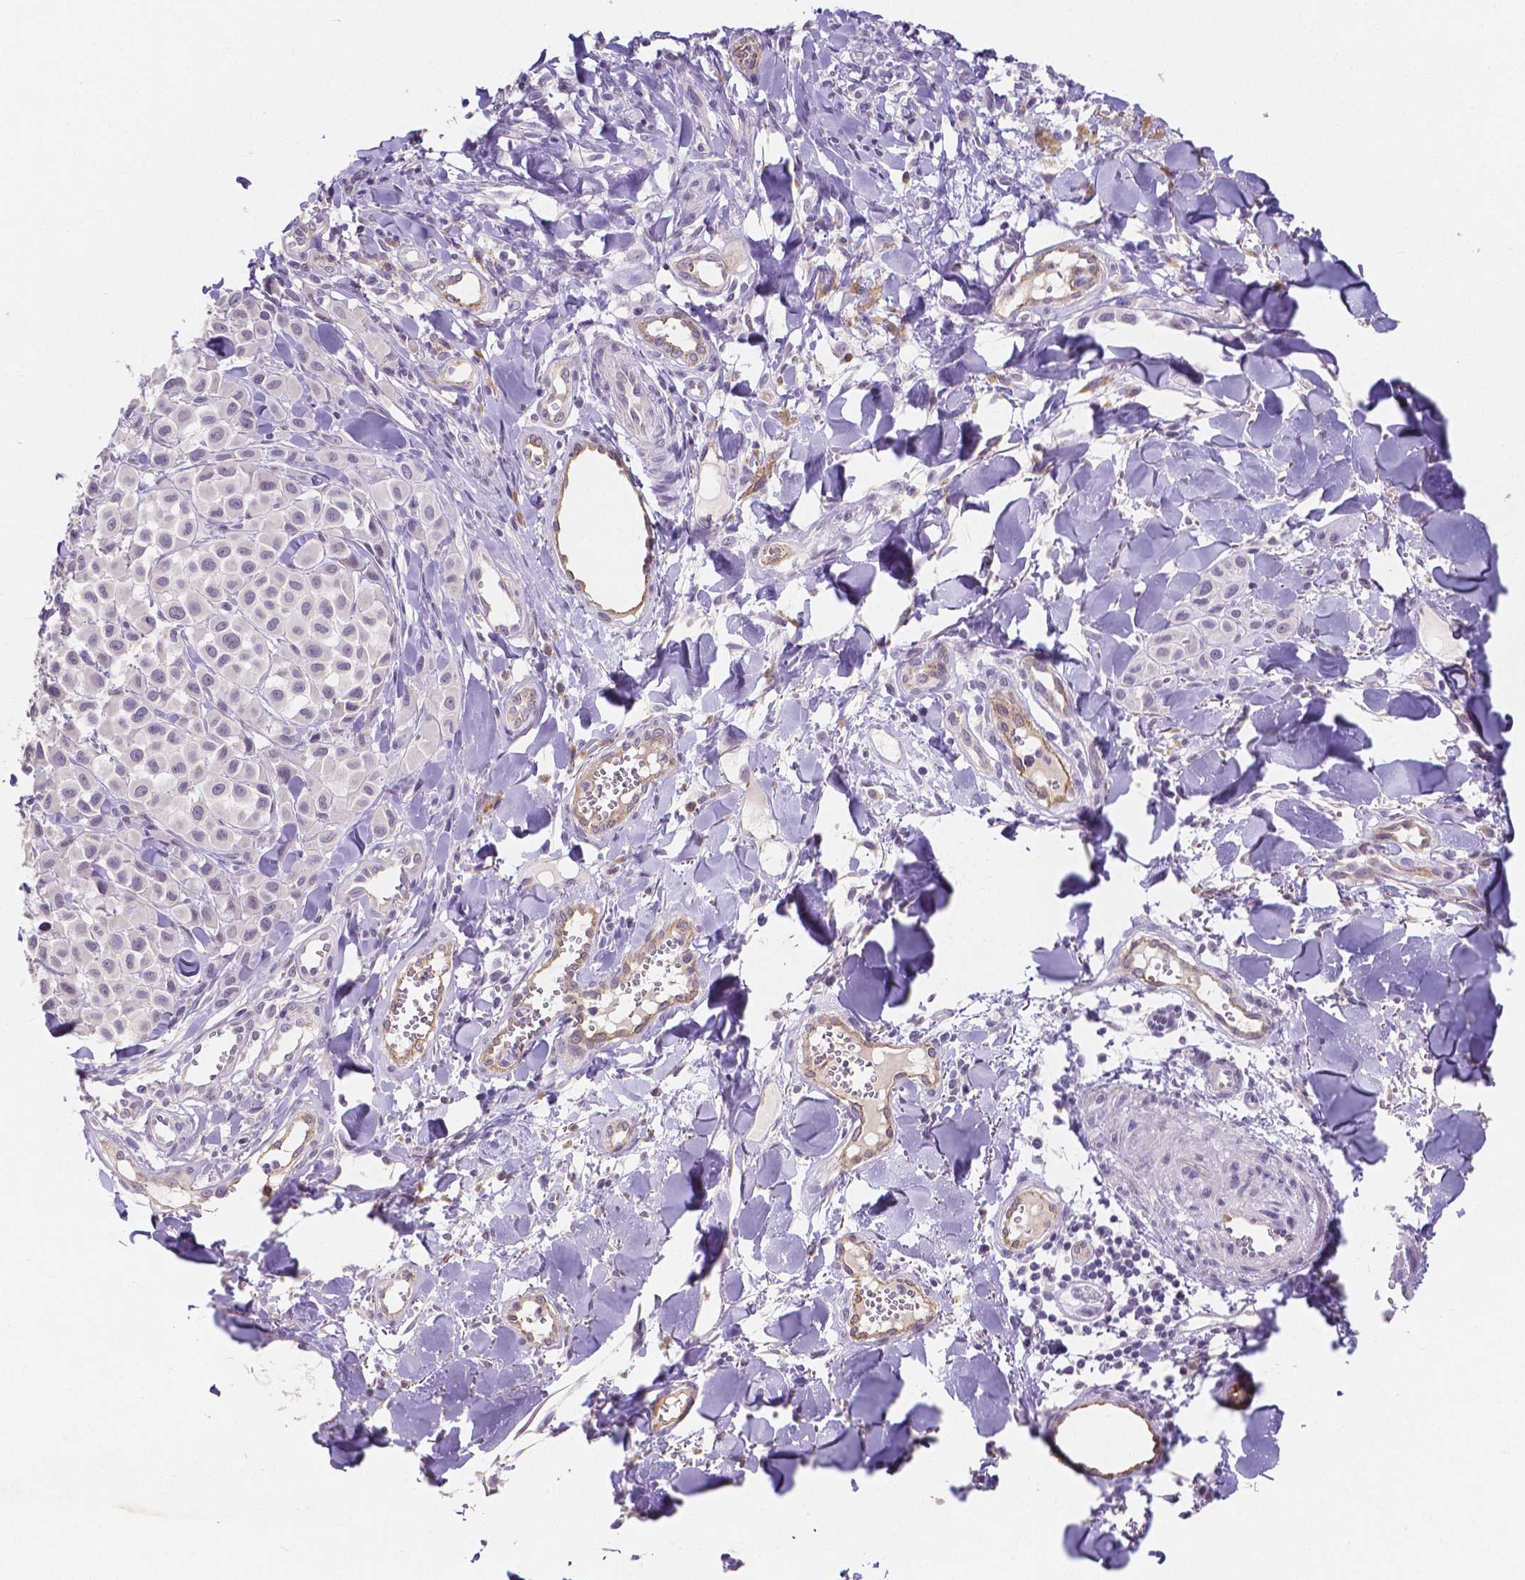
{"staining": {"intensity": "negative", "quantity": "none", "location": "none"}, "tissue": "melanoma", "cell_type": "Tumor cells", "image_type": "cancer", "snomed": [{"axis": "morphology", "description": "Malignant melanoma, NOS"}, {"axis": "topography", "description": "Skin"}], "caption": "Melanoma was stained to show a protein in brown. There is no significant staining in tumor cells.", "gene": "ELAVL2", "patient": {"sex": "male", "age": 77}}